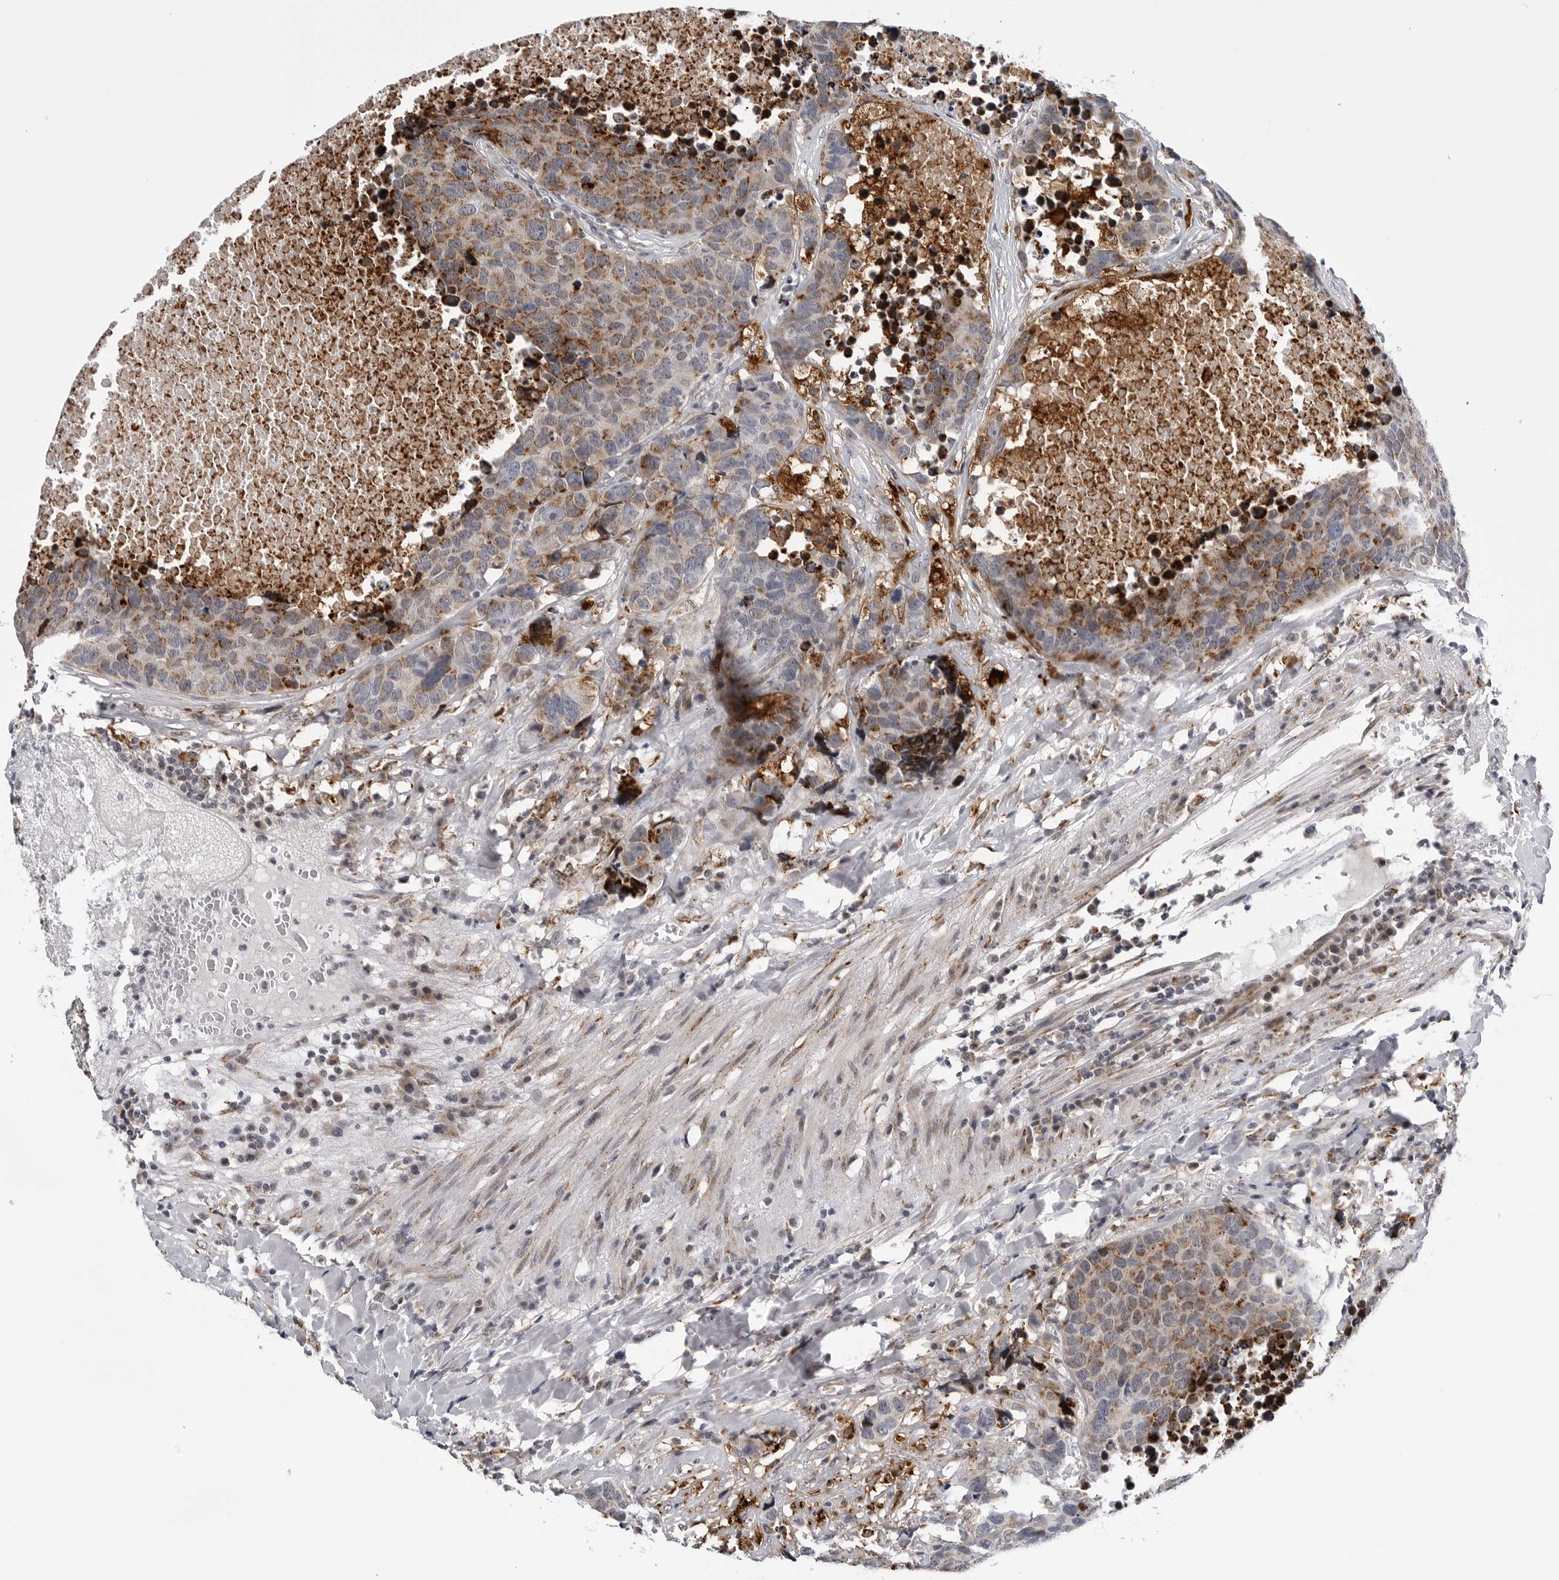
{"staining": {"intensity": "moderate", "quantity": "<25%", "location": "cytoplasmic/membranous"}, "tissue": "carcinoid", "cell_type": "Tumor cells", "image_type": "cancer", "snomed": [{"axis": "morphology", "description": "Carcinoid, malignant, NOS"}, {"axis": "topography", "description": "Lung"}], "caption": "The immunohistochemical stain shows moderate cytoplasmic/membranous positivity in tumor cells of carcinoid tissue.", "gene": "CDK20", "patient": {"sex": "male", "age": 60}}